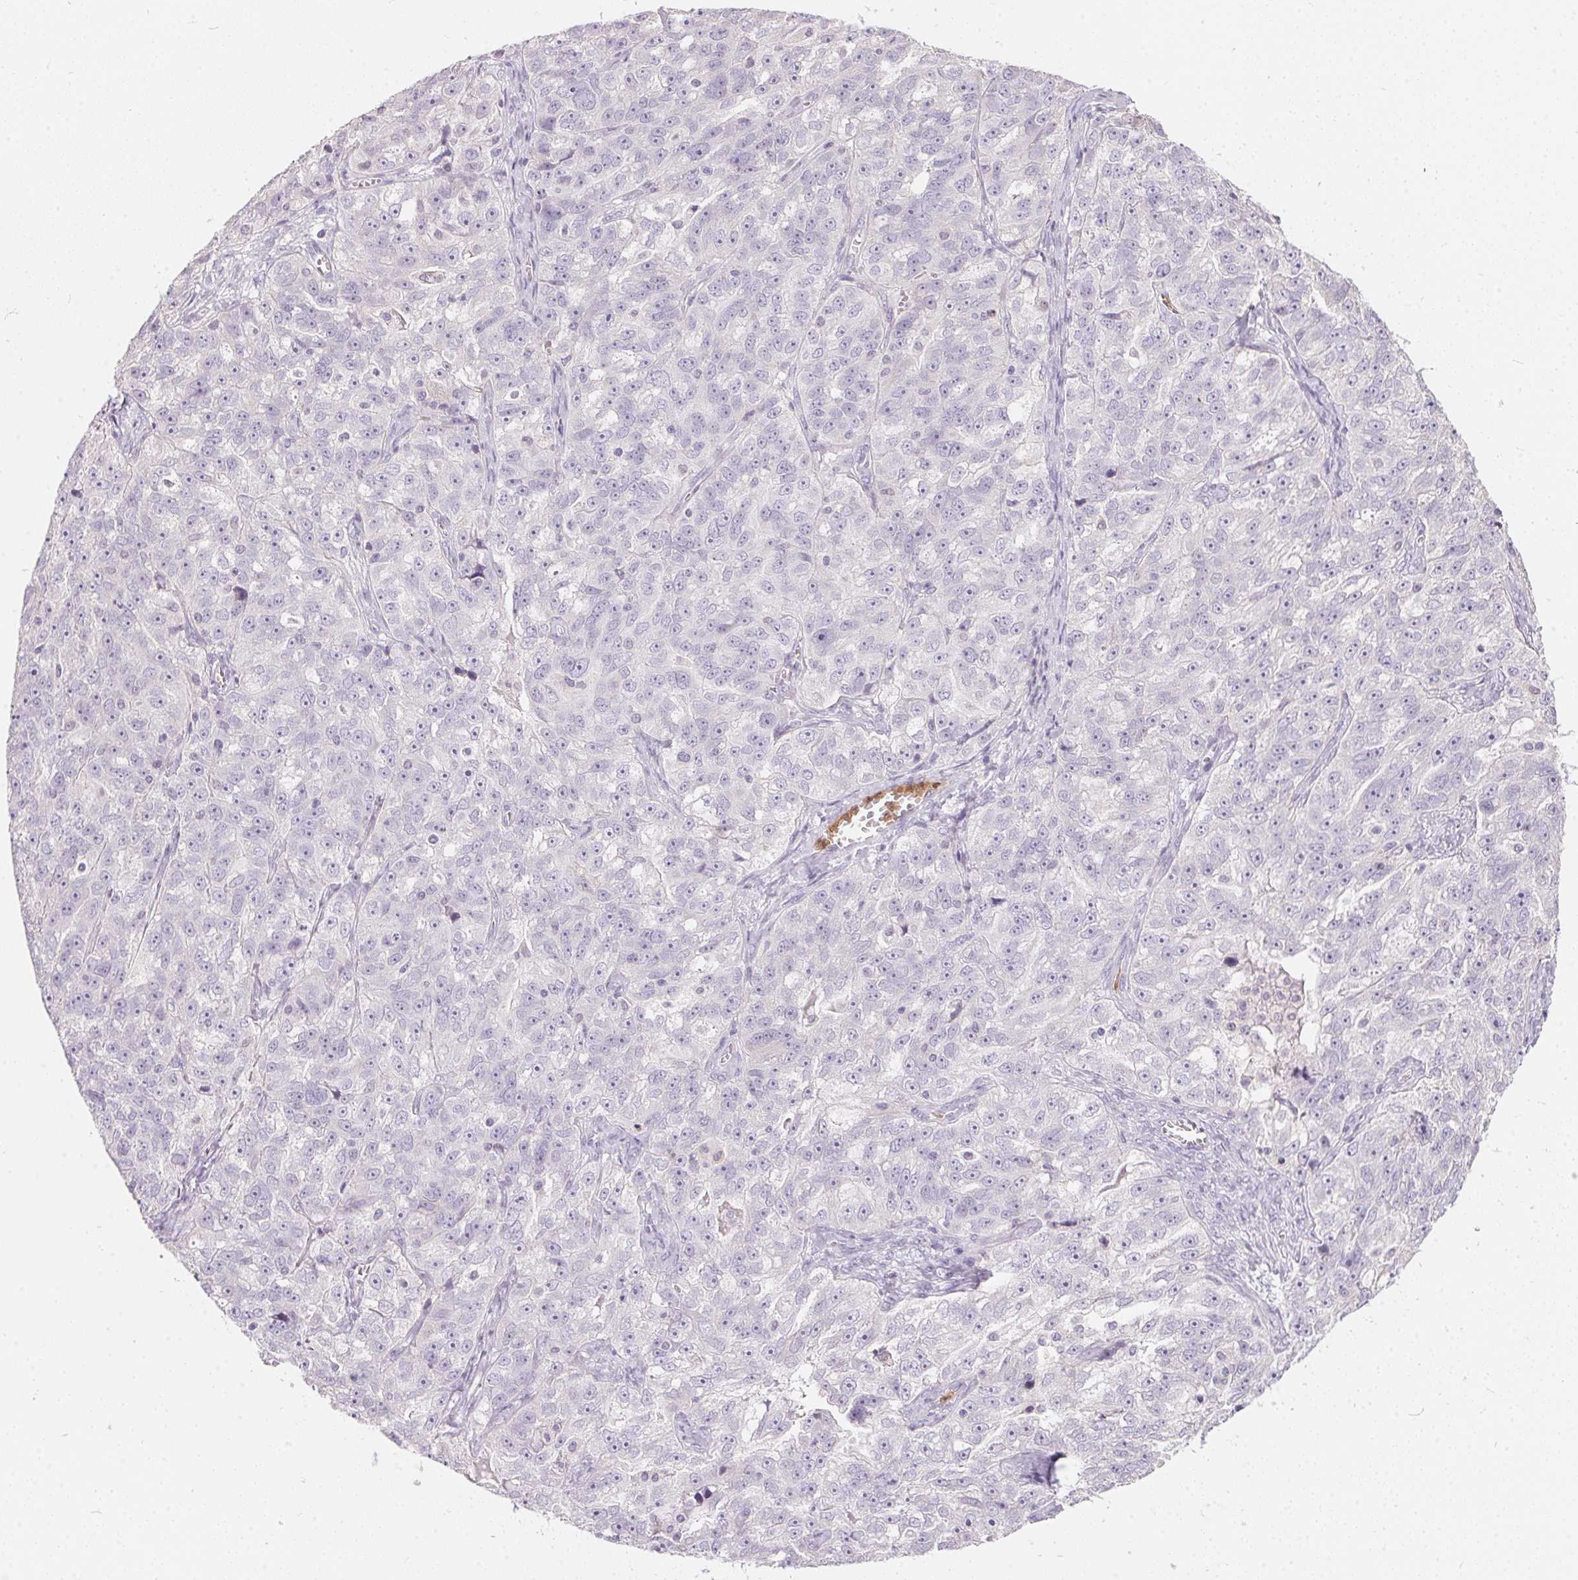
{"staining": {"intensity": "negative", "quantity": "none", "location": "none"}, "tissue": "ovarian cancer", "cell_type": "Tumor cells", "image_type": "cancer", "snomed": [{"axis": "morphology", "description": "Cystadenocarcinoma, serous, NOS"}, {"axis": "topography", "description": "Ovary"}], "caption": "Tumor cells are negative for brown protein staining in ovarian serous cystadenocarcinoma.", "gene": "SERPINB1", "patient": {"sex": "female", "age": 51}}